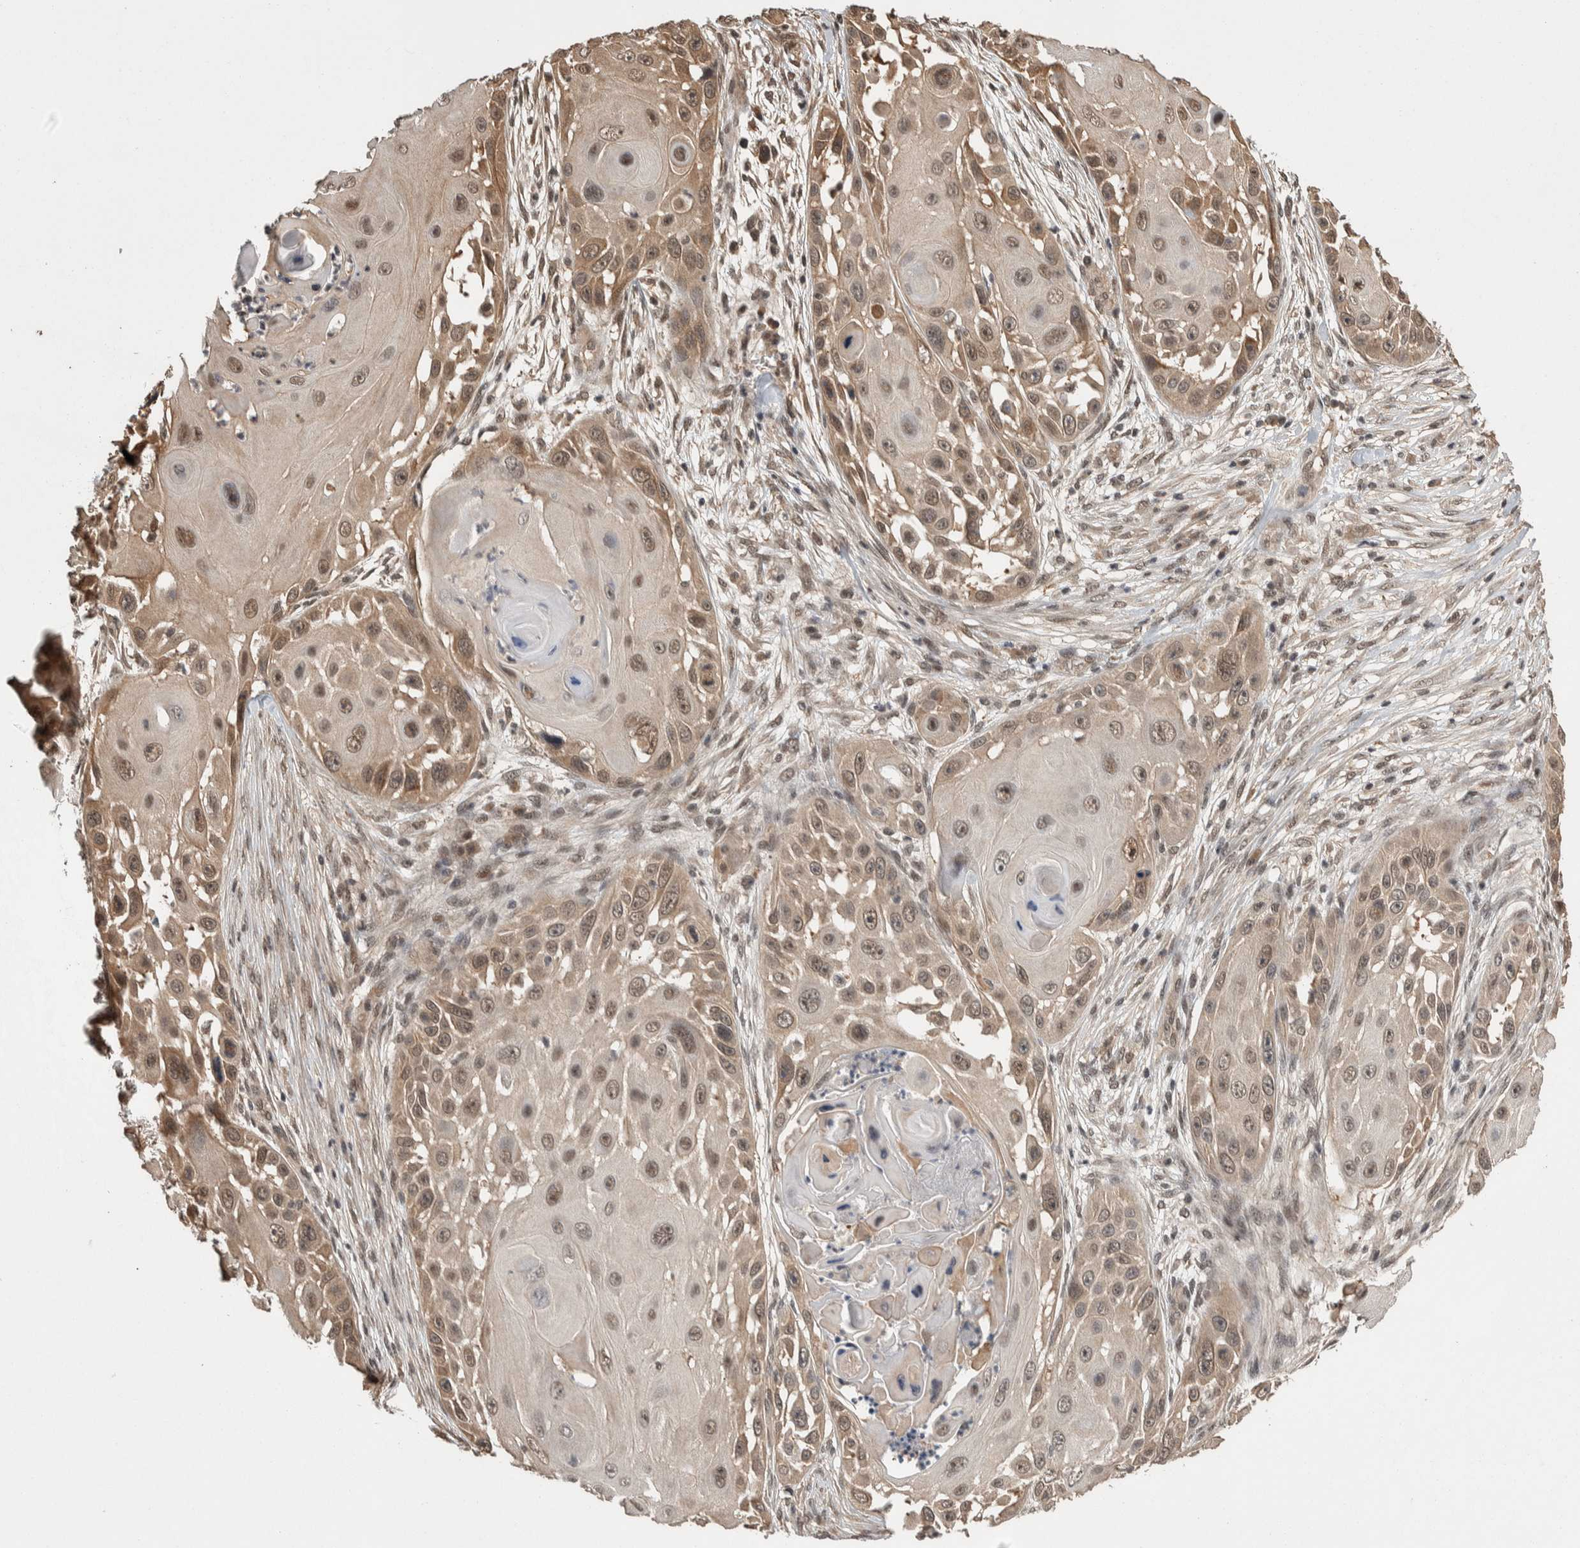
{"staining": {"intensity": "weak", "quantity": ">75%", "location": "nuclear"}, "tissue": "skin cancer", "cell_type": "Tumor cells", "image_type": "cancer", "snomed": [{"axis": "morphology", "description": "Squamous cell carcinoma, NOS"}, {"axis": "topography", "description": "Skin"}], "caption": "Skin squamous cell carcinoma was stained to show a protein in brown. There is low levels of weak nuclear expression in approximately >75% of tumor cells.", "gene": "ZNF592", "patient": {"sex": "female", "age": 44}}